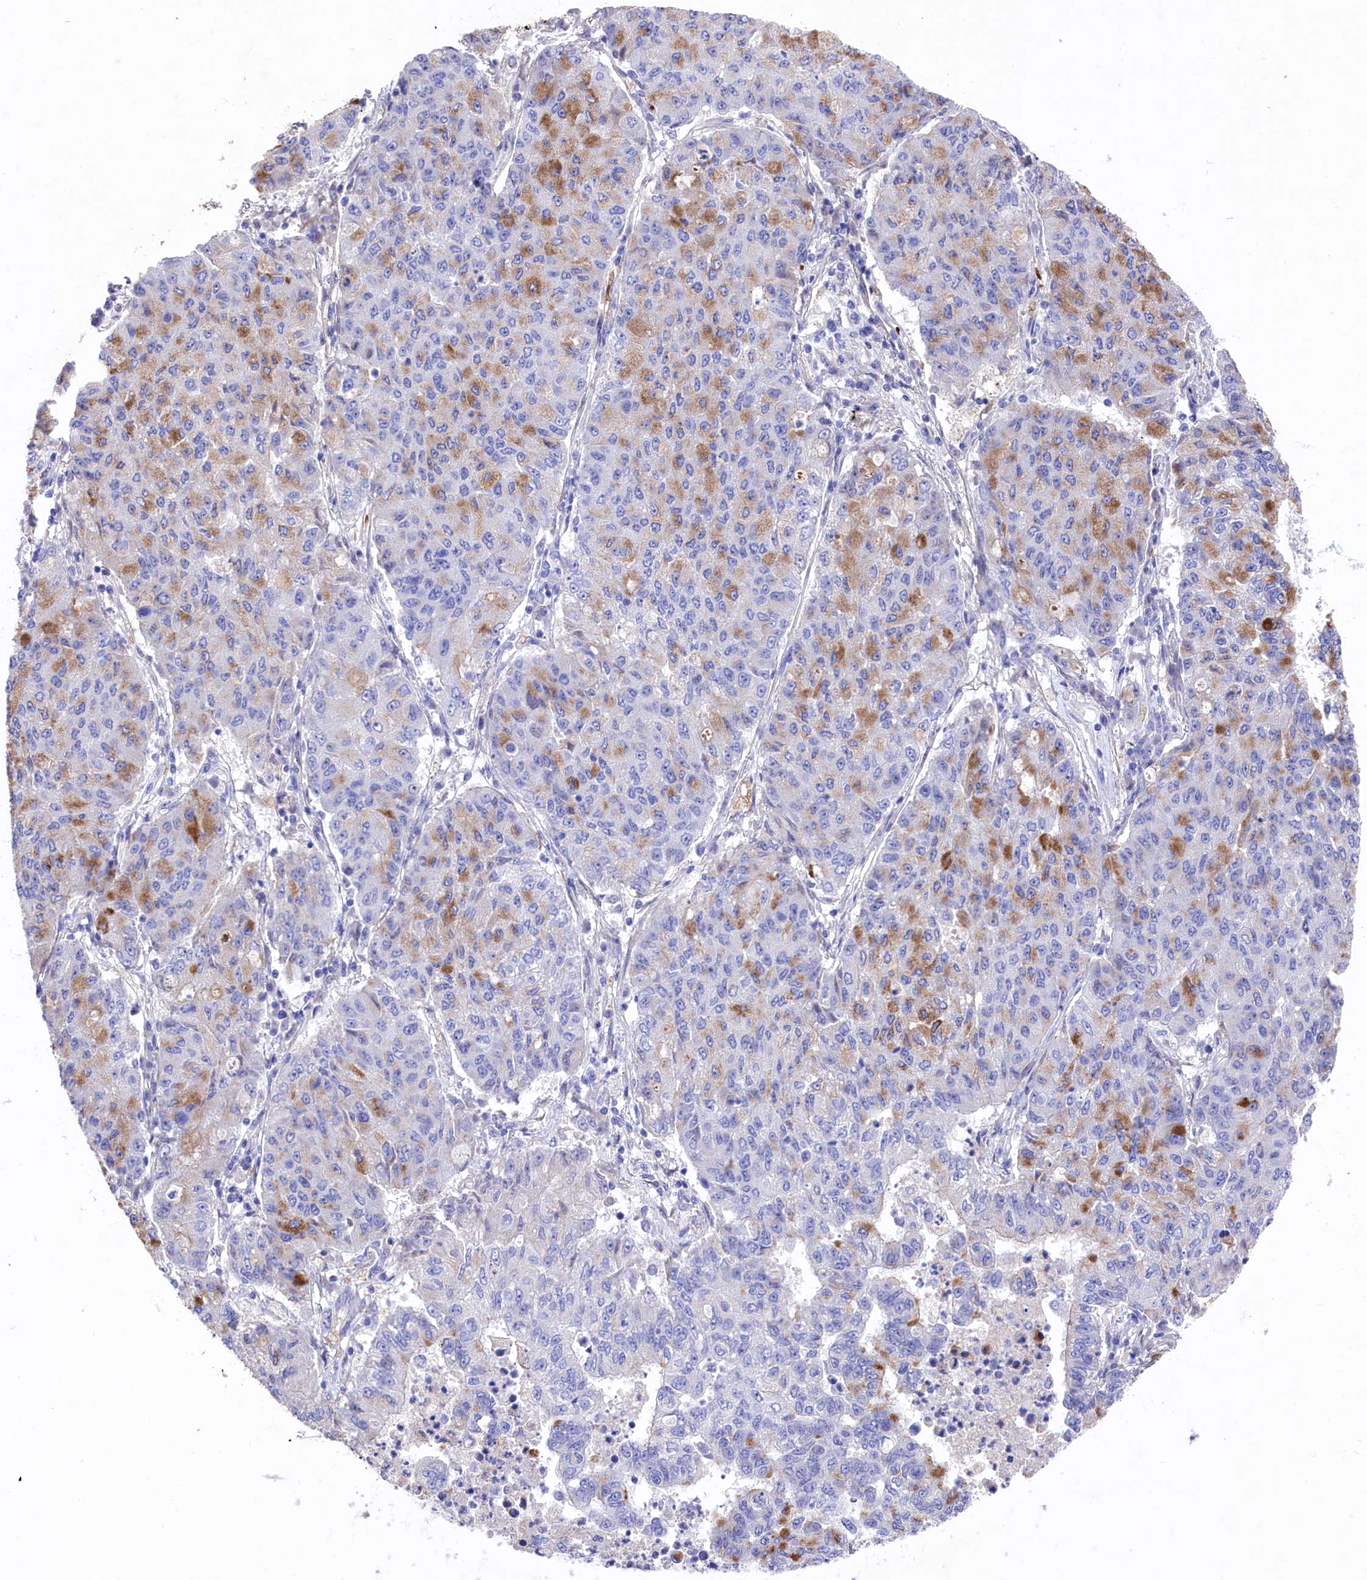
{"staining": {"intensity": "moderate", "quantity": "<25%", "location": "cytoplasmic/membranous"}, "tissue": "lung cancer", "cell_type": "Tumor cells", "image_type": "cancer", "snomed": [{"axis": "morphology", "description": "Squamous cell carcinoma, NOS"}, {"axis": "topography", "description": "Lung"}], "caption": "Lung cancer (squamous cell carcinoma) tissue displays moderate cytoplasmic/membranous expression in approximately <25% of tumor cells The staining was performed using DAB (3,3'-diaminobenzidine) to visualize the protein expression in brown, while the nuclei were stained in blue with hematoxylin (Magnification: 20x).", "gene": "LHFPL4", "patient": {"sex": "male", "age": 74}}